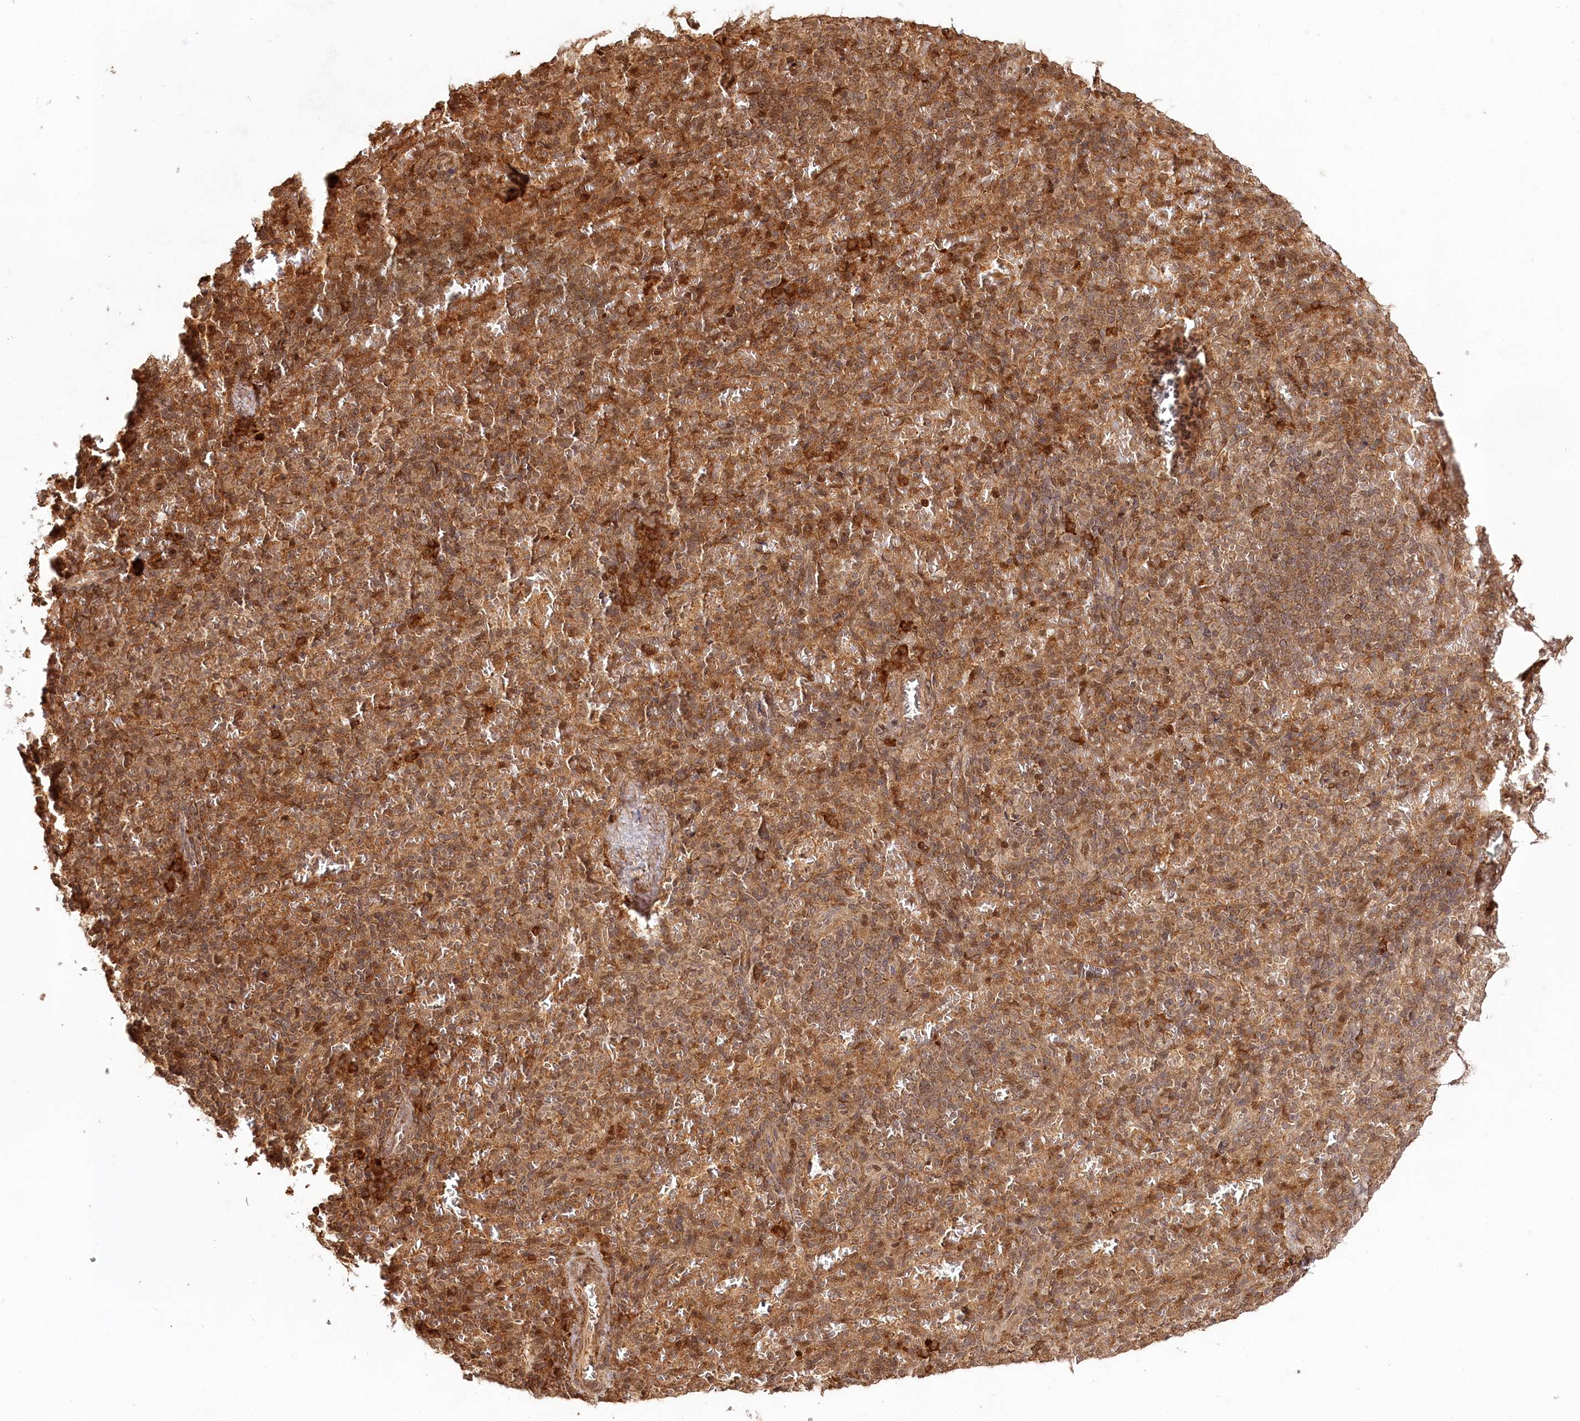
{"staining": {"intensity": "strong", "quantity": ">75%", "location": "cytoplasmic/membranous,nuclear"}, "tissue": "spleen", "cell_type": "Cells in red pulp", "image_type": "normal", "snomed": [{"axis": "morphology", "description": "Normal tissue, NOS"}, {"axis": "topography", "description": "Spleen"}], "caption": "IHC staining of unremarkable spleen, which reveals high levels of strong cytoplasmic/membranous,nuclear expression in approximately >75% of cells in red pulp indicating strong cytoplasmic/membranous,nuclear protein expression. The staining was performed using DAB (3,3'-diaminobenzidine) (brown) for protein detection and nuclei were counterstained in hematoxylin (blue).", "gene": "ULK2", "patient": {"sex": "female", "age": 74}}